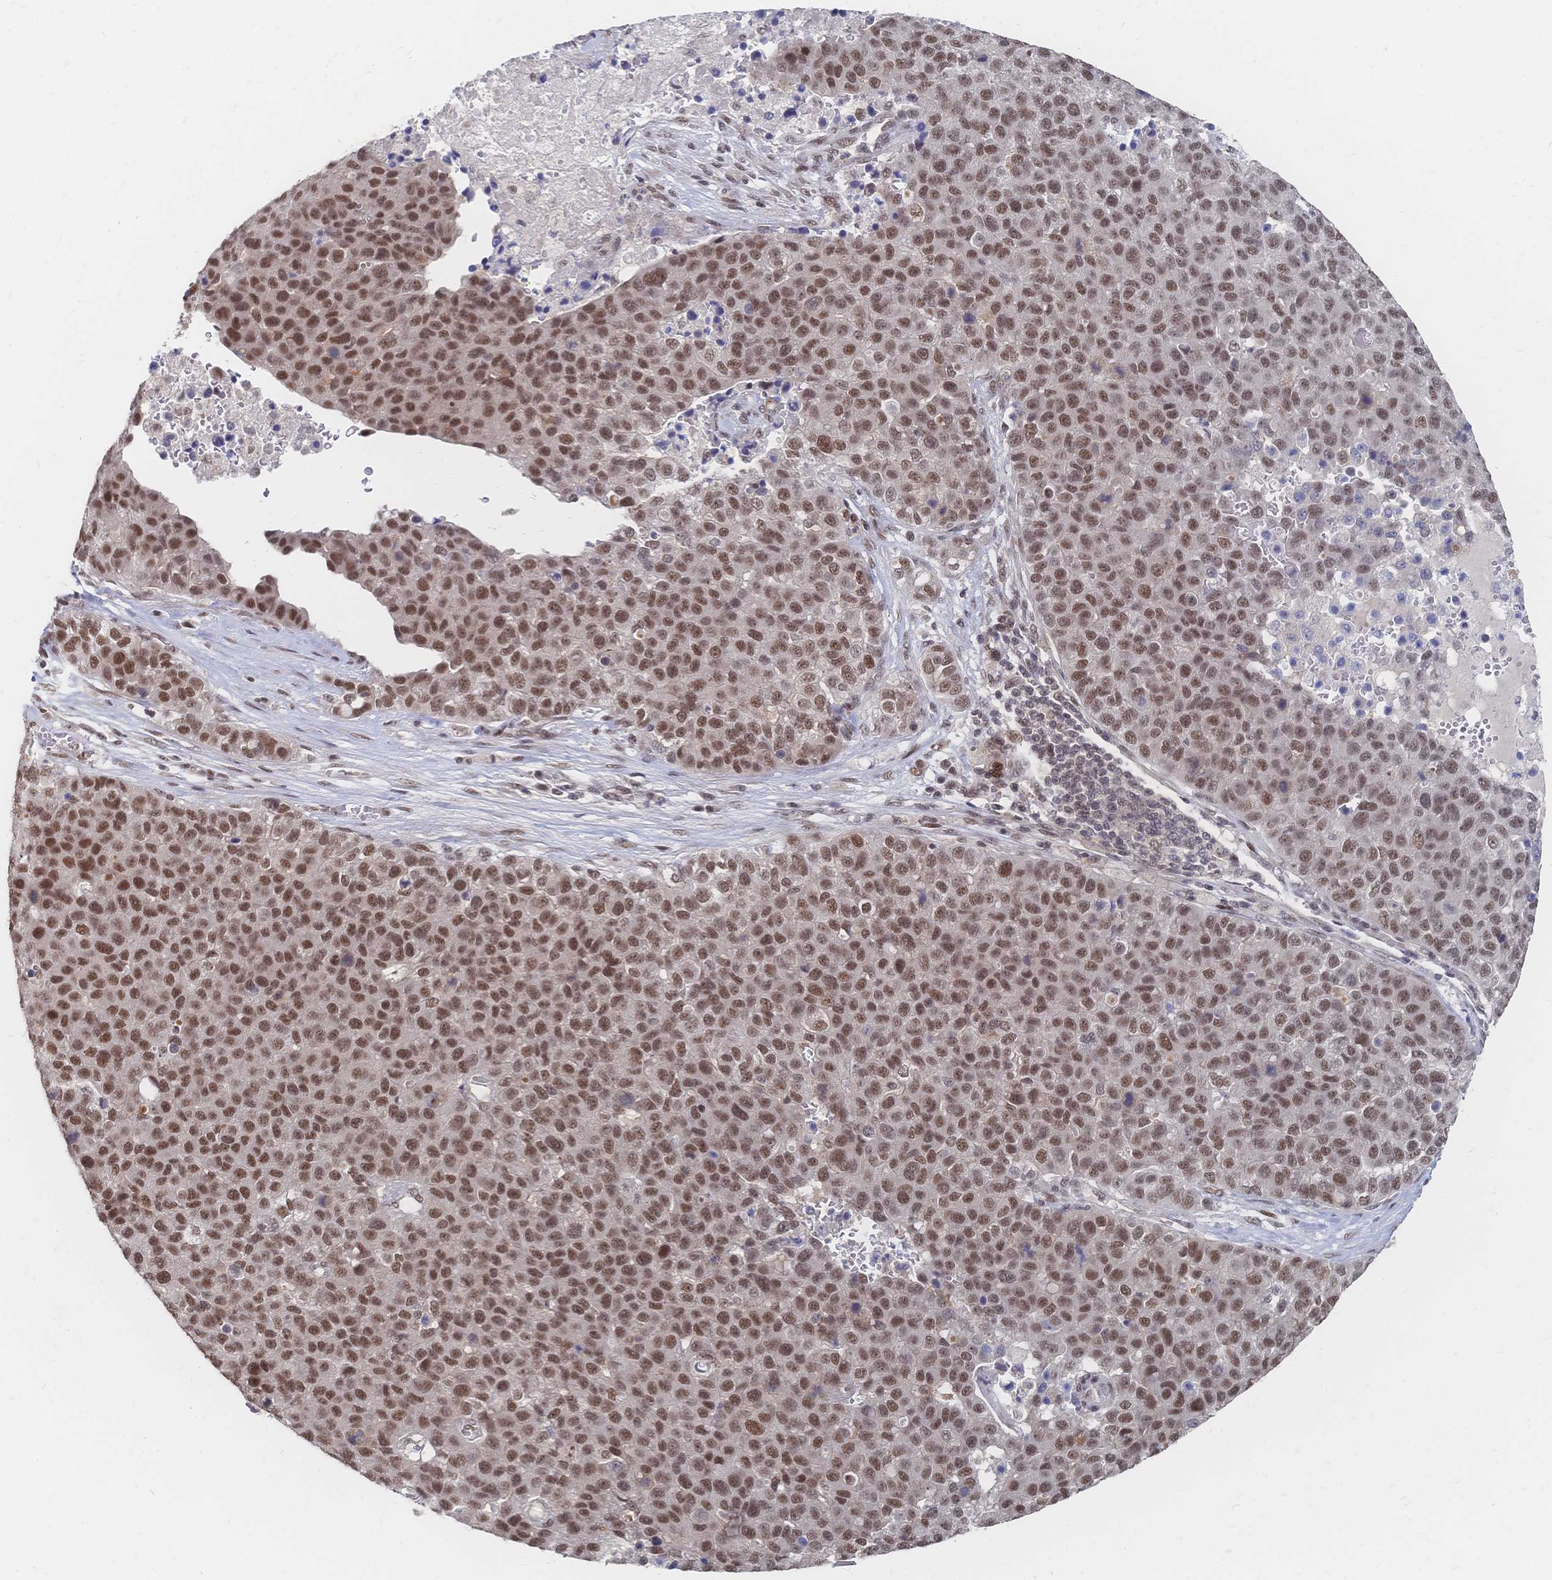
{"staining": {"intensity": "moderate", "quantity": ">75%", "location": "nuclear"}, "tissue": "pancreatic cancer", "cell_type": "Tumor cells", "image_type": "cancer", "snomed": [{"axis": "morphology", "description": "Adenocarcinoma, NOS"}, {"axis": "topography", "description": "Pancreas"}], "caption": "Tumor cells reveal medium levels of moderate nuclear expression in about >75% of cells in human pancreatic cancer. Using DAB (brown) and hematoxylin (blue) stains, captured at high magnification using brightfield microscopy.", "gene": "NELFA", "patient": {"sex": "female", "age": 61}}